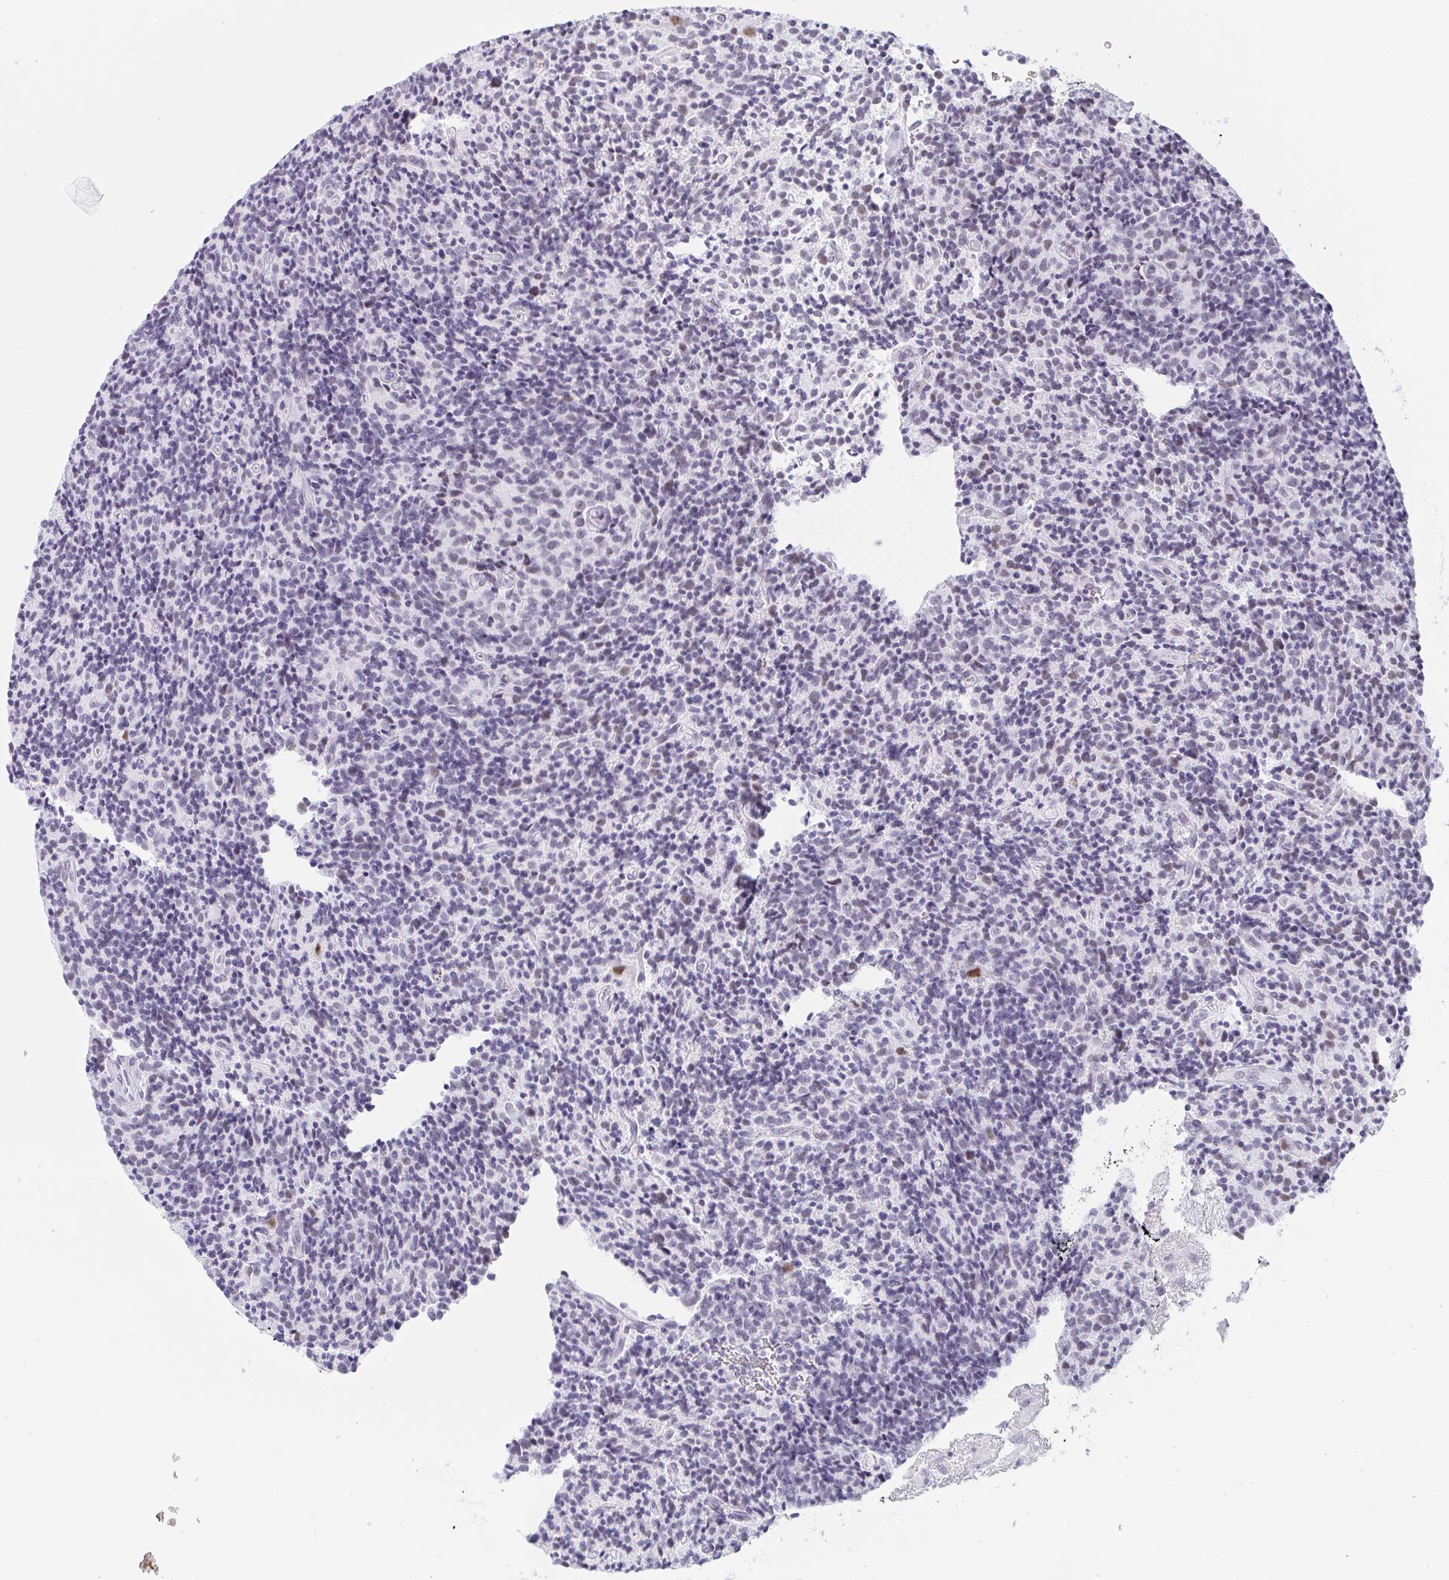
{"staining": {"intensity": "negative", "quantity": "none", "location": "none"}, "tissue": "glioma", "cell_type": "Tumor cells", "image_type": "cancer", "snomed": [{"axis": "morphology", "description": "Glioma, malignant, High grade"}, {"axis": "topography", "description": "Brain"}], "caption": "High magnification brightfield microscopy of glioma stained with DAB (brown) and counterstained with hematoxylin (blue): tumor cells show no significant positivity.", "gene": "CBFA2T2", "patient": {"sex": "male", "age": 76}}